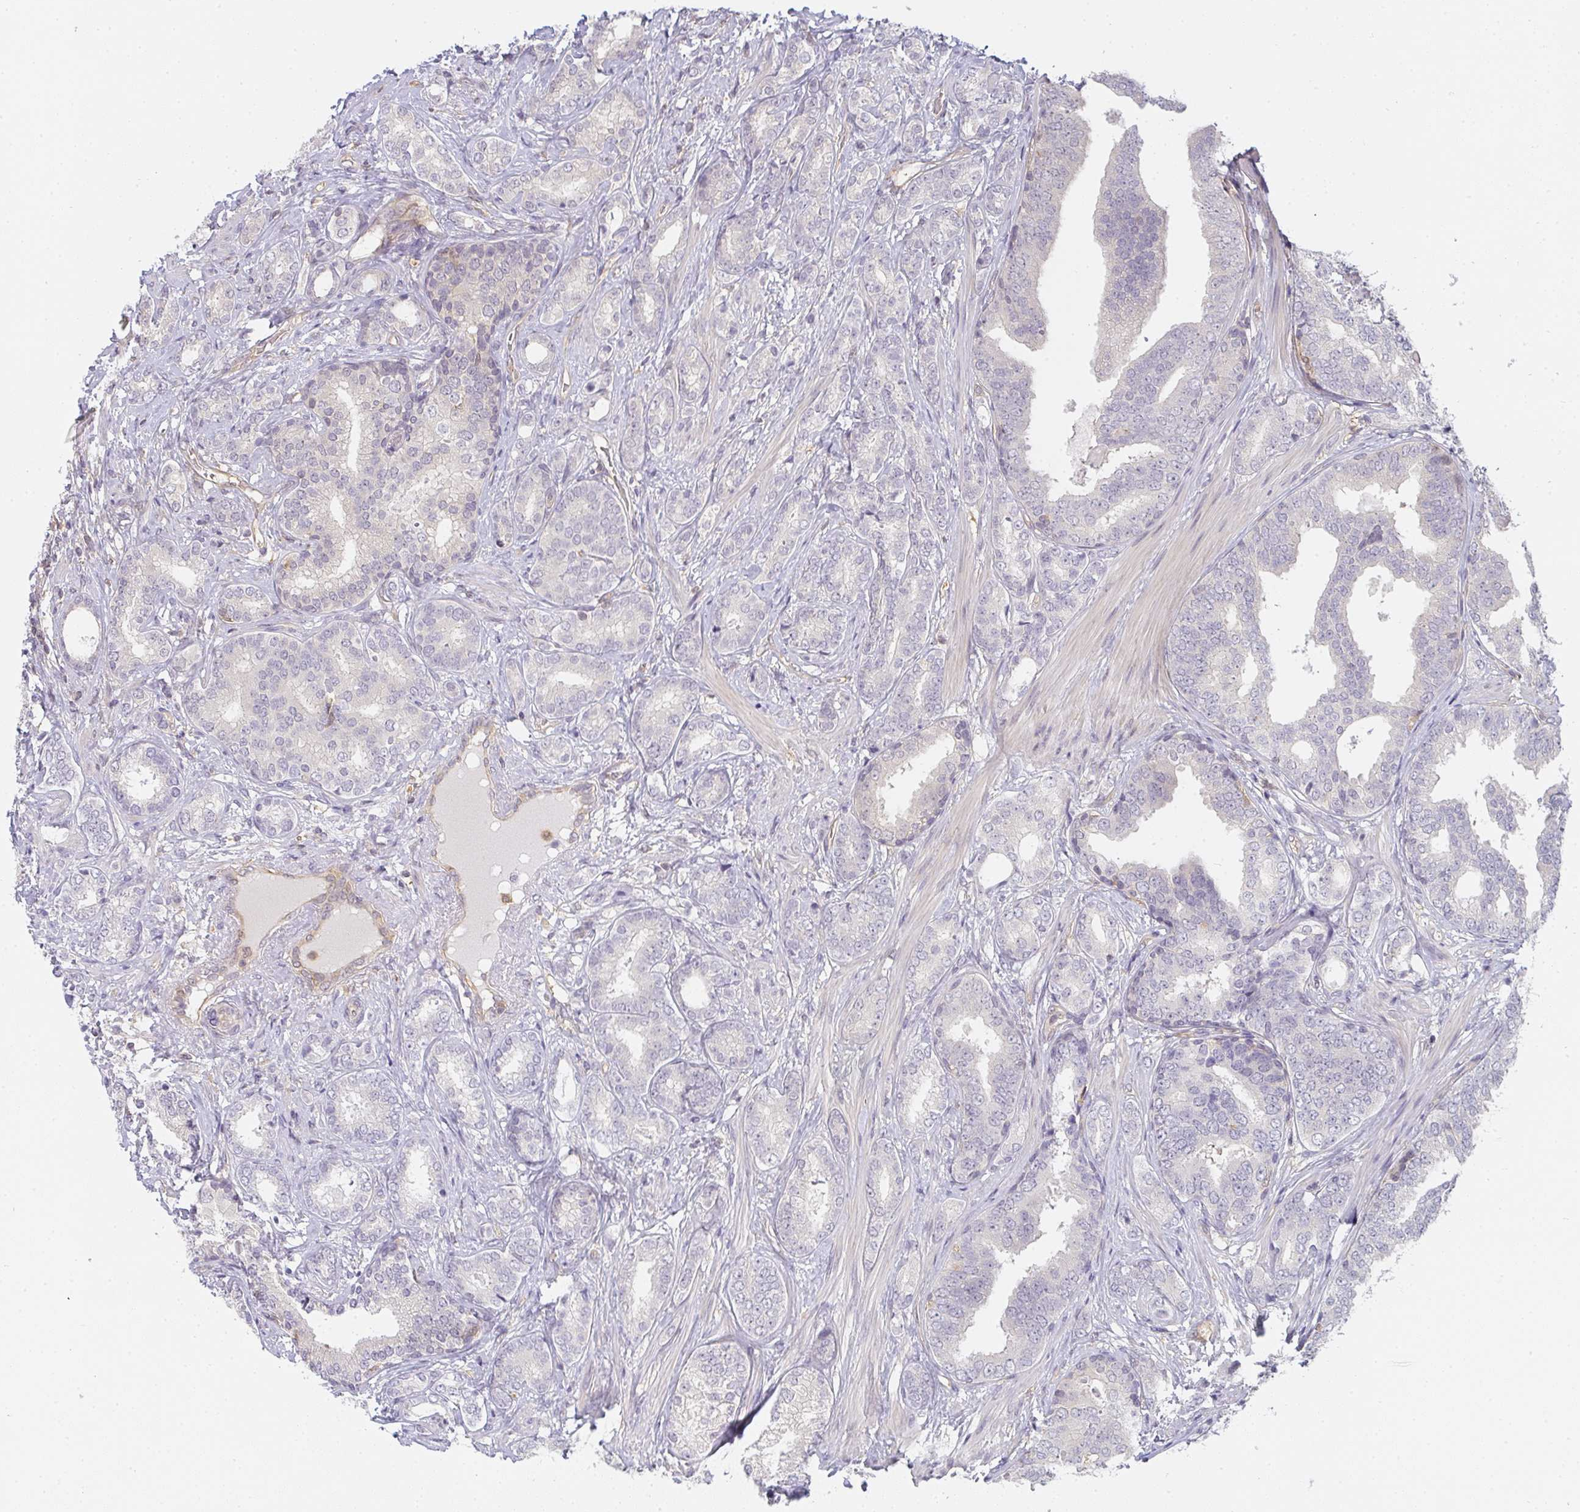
{"staining": {"intensity": "negative", "quantity": "none", "location": "none"}, "tissue": "prostate cancer", "cell_type": "Tumor cells", "image_type": "cancer", "snomed": [{"axis": "morphology", "description": "Adenocarcinoma, High grade"}, {"axis": "topography", "description": "Prostate"}], "caption": "DAB (3,3'-diaminobenzidine) immunohistochemical staining of prostate adenocarcinoma (high-grade) demonstrates no significant staining in tumor cells.", "gene": "GSDMB", "patient": {"sex": "male", "age": 62}}